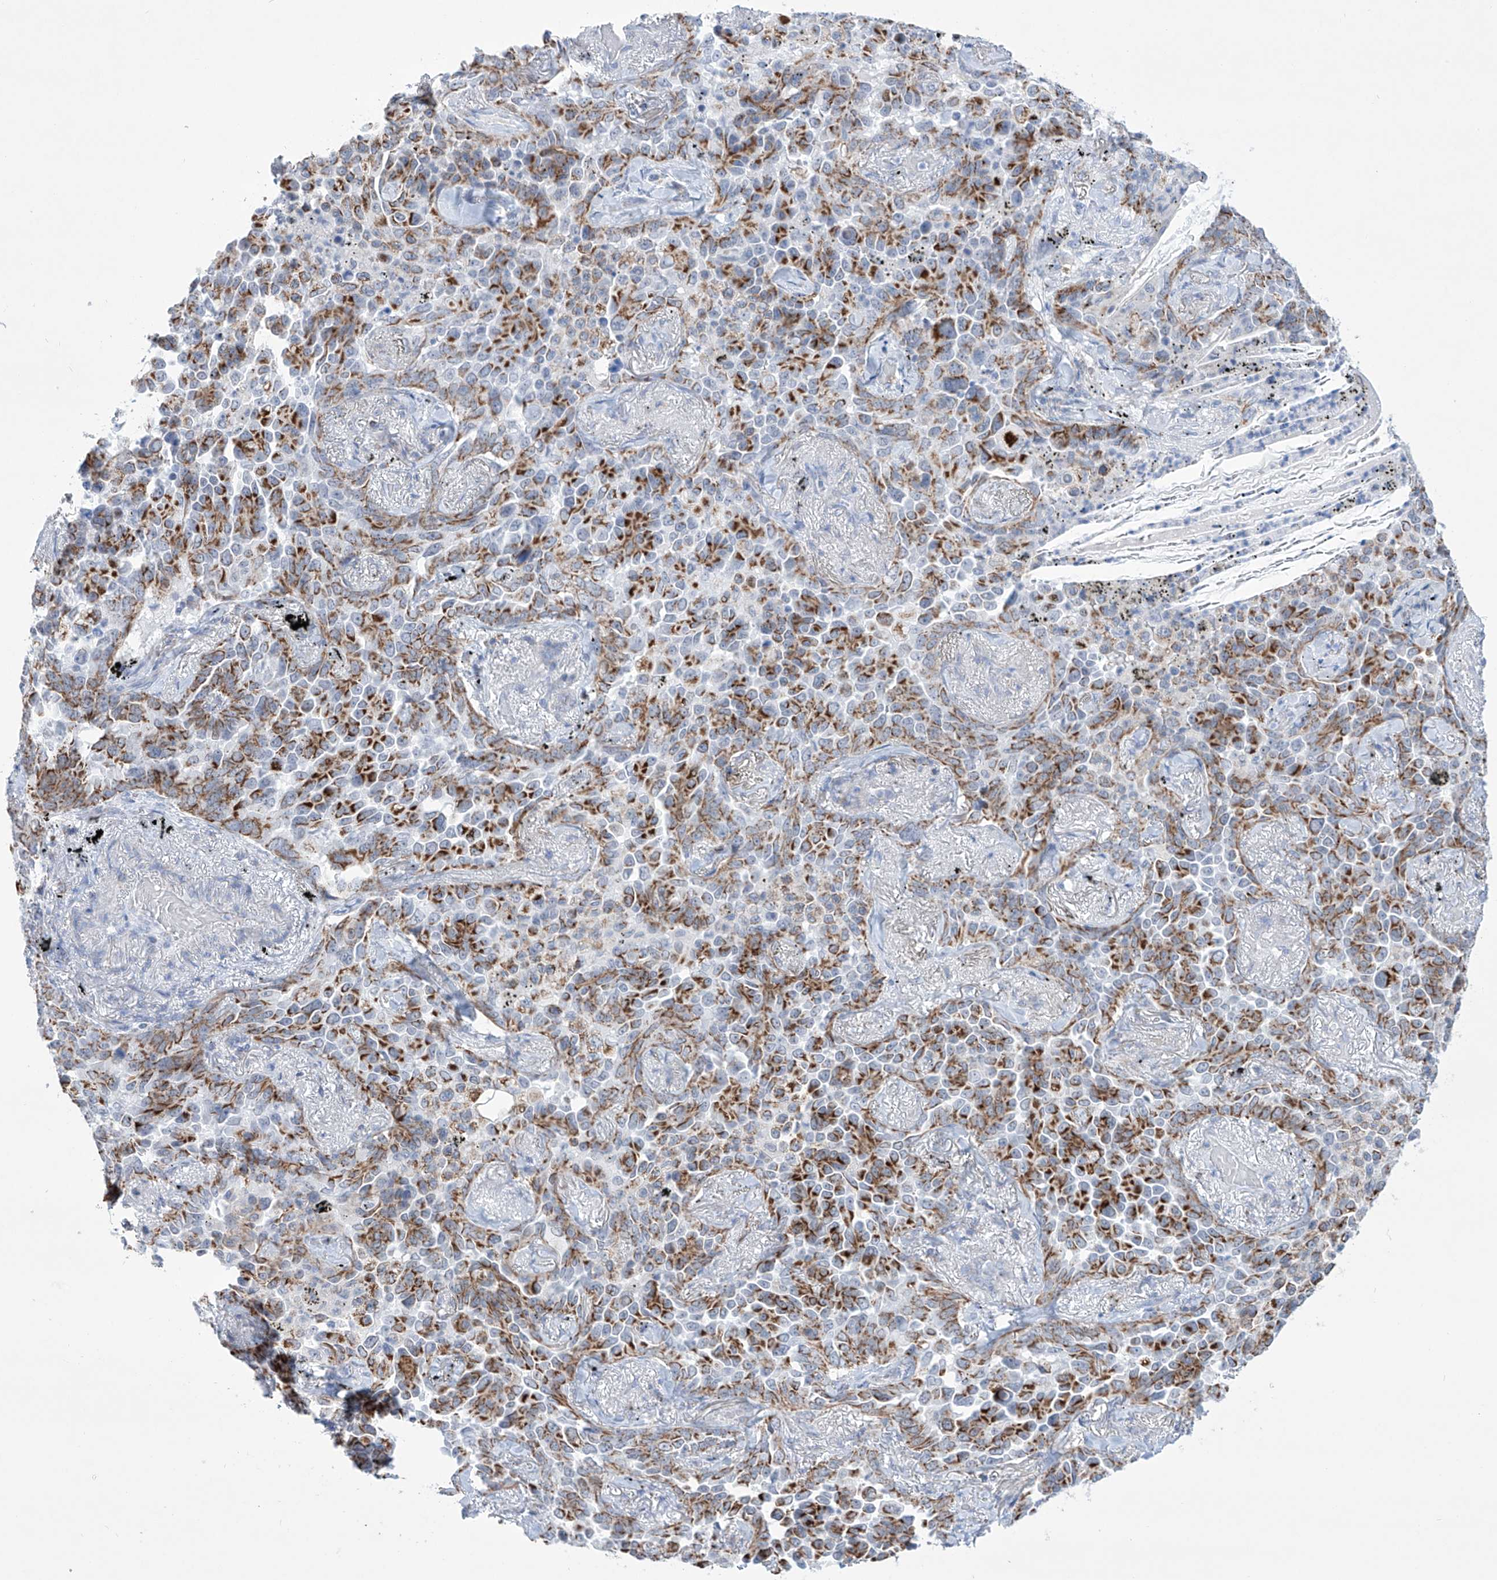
{"staining": {"intensity": "strong", "quantity": ">75%", "location": "cytoplasmic/membranous"}, "tissue": "lung cancer", "cell_type": "Tumor cells", "image_type": "cancer", "snomed": [{"axis": "morphology", "description": "Adenocarcinoma, NOS"}, {"axis": "topography", "description": "Lung"}], "caption": "A high-resolution histopathology image shows immunohistochemistry (IHC) staining of lung cancer, which reveals strong cytoplasmic/membranous staining in about >75% of tumor cells.", "gene": "ALDH6A1", "patient": {"sex": "female", "age": 67}}